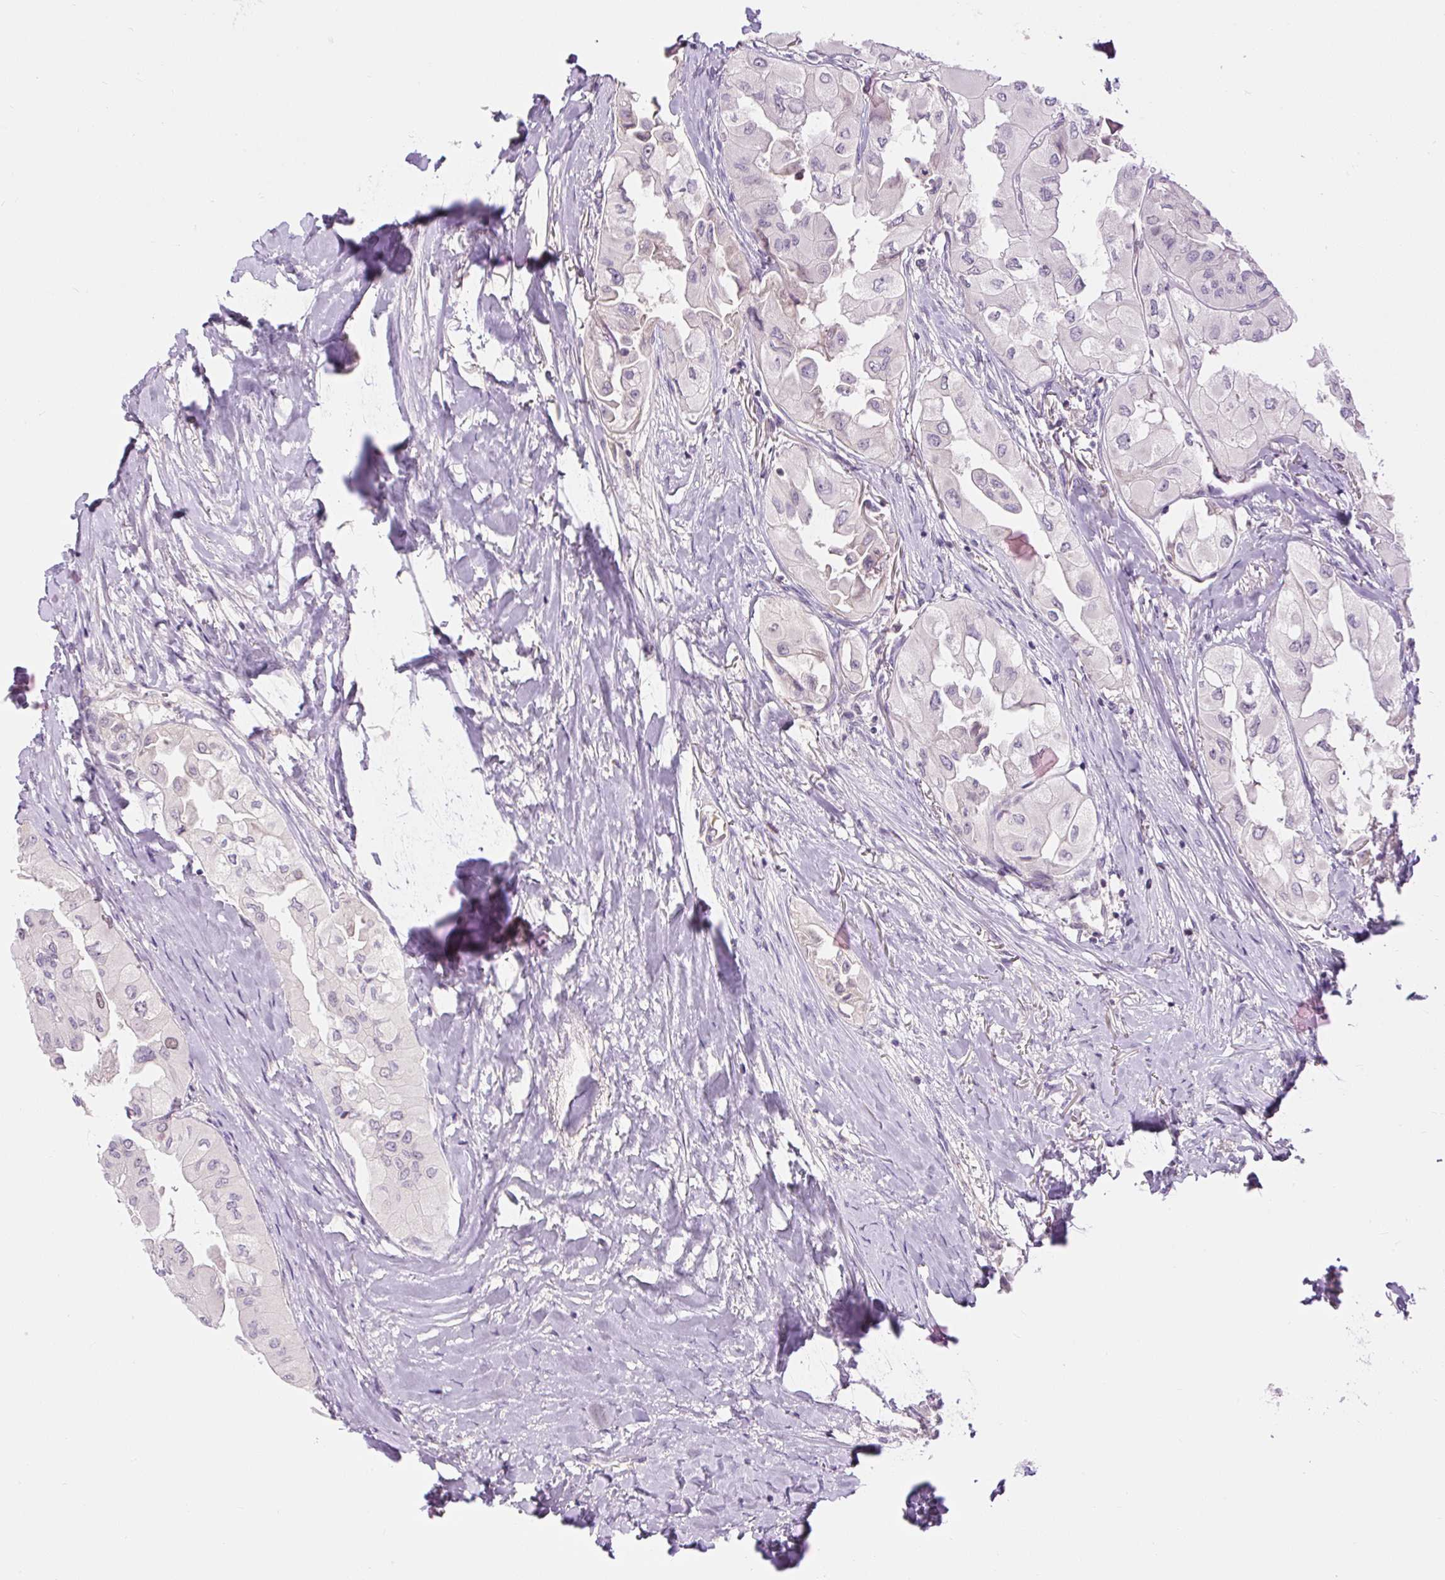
{"staining": {"intensity": "negative", "quantity": "none", "location": "none"}, "tissue": "thyroid cancer", "cell_type": "Tumor cells", "image_type": "cancer", "snomed": [{"axis": "morphology", "description": "Normal tissue, NOS"}, {"axis": "morphology", "description": "Papillary adenocarcinoma, NOS"}, {"axis": "topography", "description": "Thyroid gland"}], "caption": "Immunohistochemistry image of thyroid cancer stained for a protein (brown), which demonstrates no expression in tumor cells. (DAB IHC, high magnification).", "gene": "RACGAP1", "patient": {"sex": "female", "age": 59}}